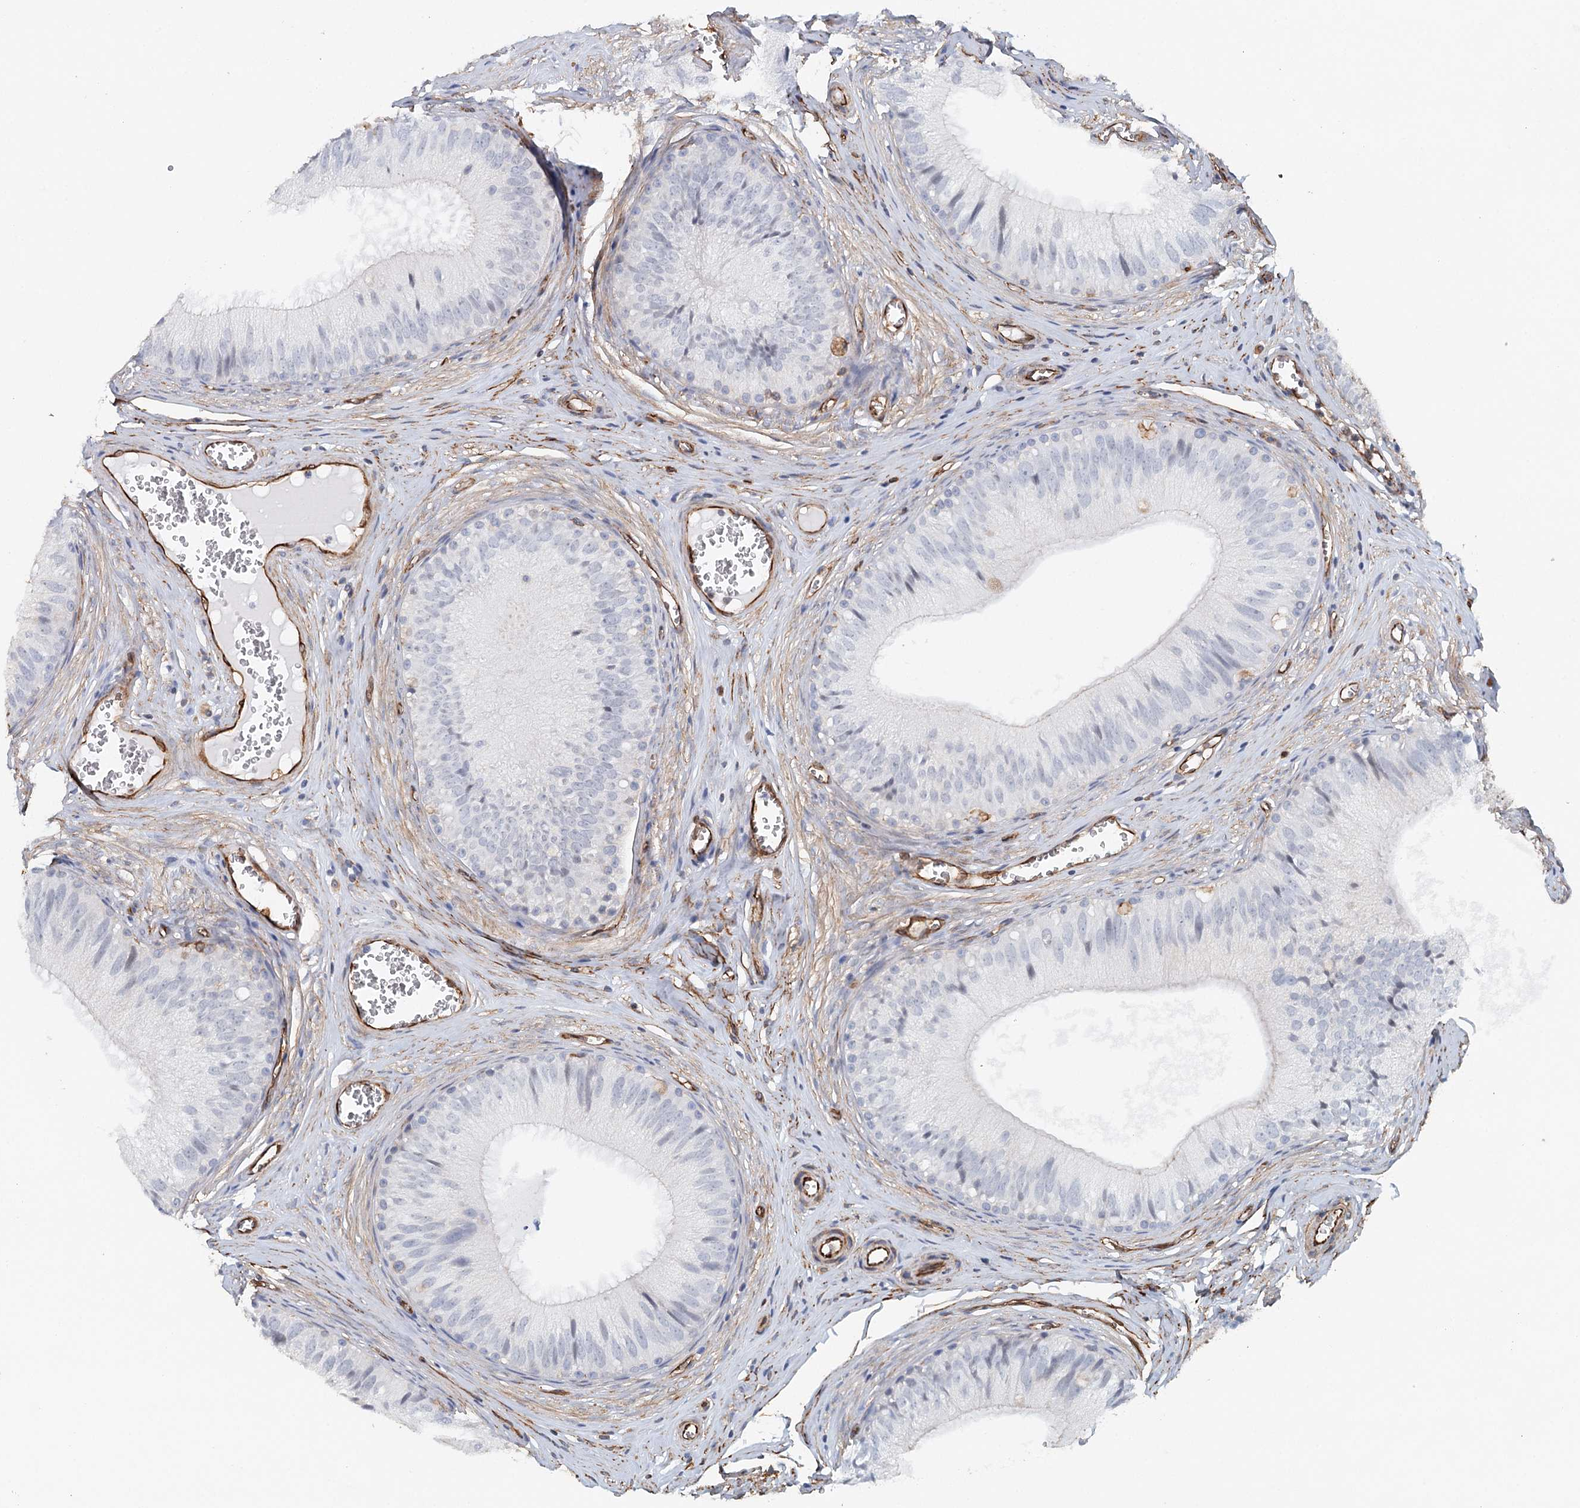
{"staining": {"intensity": "moderate", "quantity": "<25%", "location": "cytoplasmic/membranous"}, "tissue": "epididymis", "cell_type": "Glandular cells", "image_type": "normal", "snomed": [{"axis": "morphology", "description": "Normal tissue, NOS"}, {"axis": "topography", "description": "Epididymis"}], "caption": "A low amount of moderate cytoplasmic/membranous staining is identified in about <25% of glandular cells in unremarkable epididymis.", "gene": "SYNPO", "patient": {"sex": "male", "age": 36}}